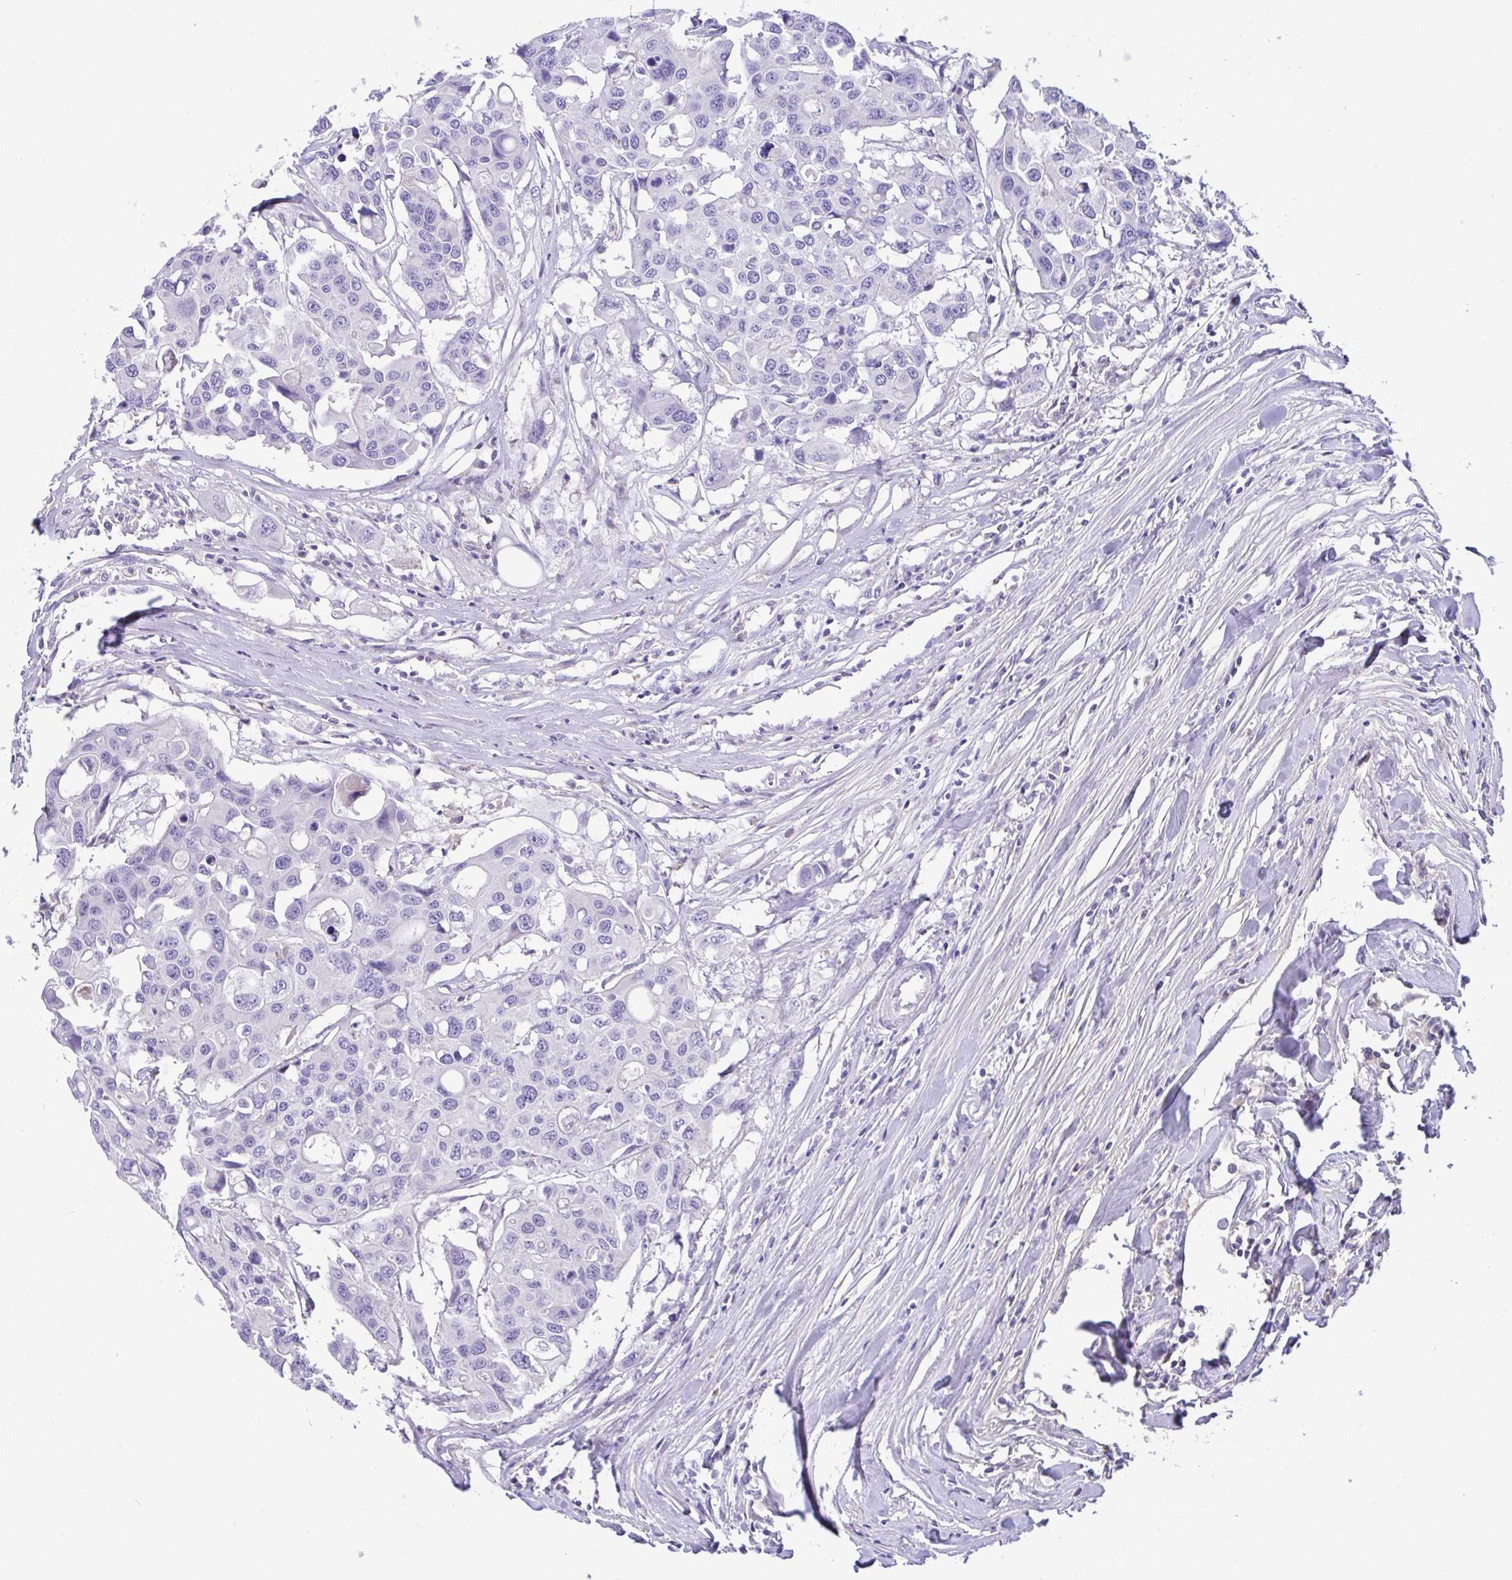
{"staining": {"intensity": "negative", "quantity": "none", "location": "none"}, "tissue": "colorectal cancer", "cell_type": "Tumor cells", "image_type": "cancer", "snomed": [{"axis": "morphology", "description": "Adenocarcinoma, NOS"}, {"axis": "topography", "description": "Colon"}], "caption": "Immunohistochemistry (IHC) micrograph of neoplastic tissue: adenocarcinoma (colorectal) stained with DAB (3,3'-diaminobenzidine) displays no significant protein positivity in tumor cells.", "gene": "CA10", "patient": {"sex": "male", "age": 77}}